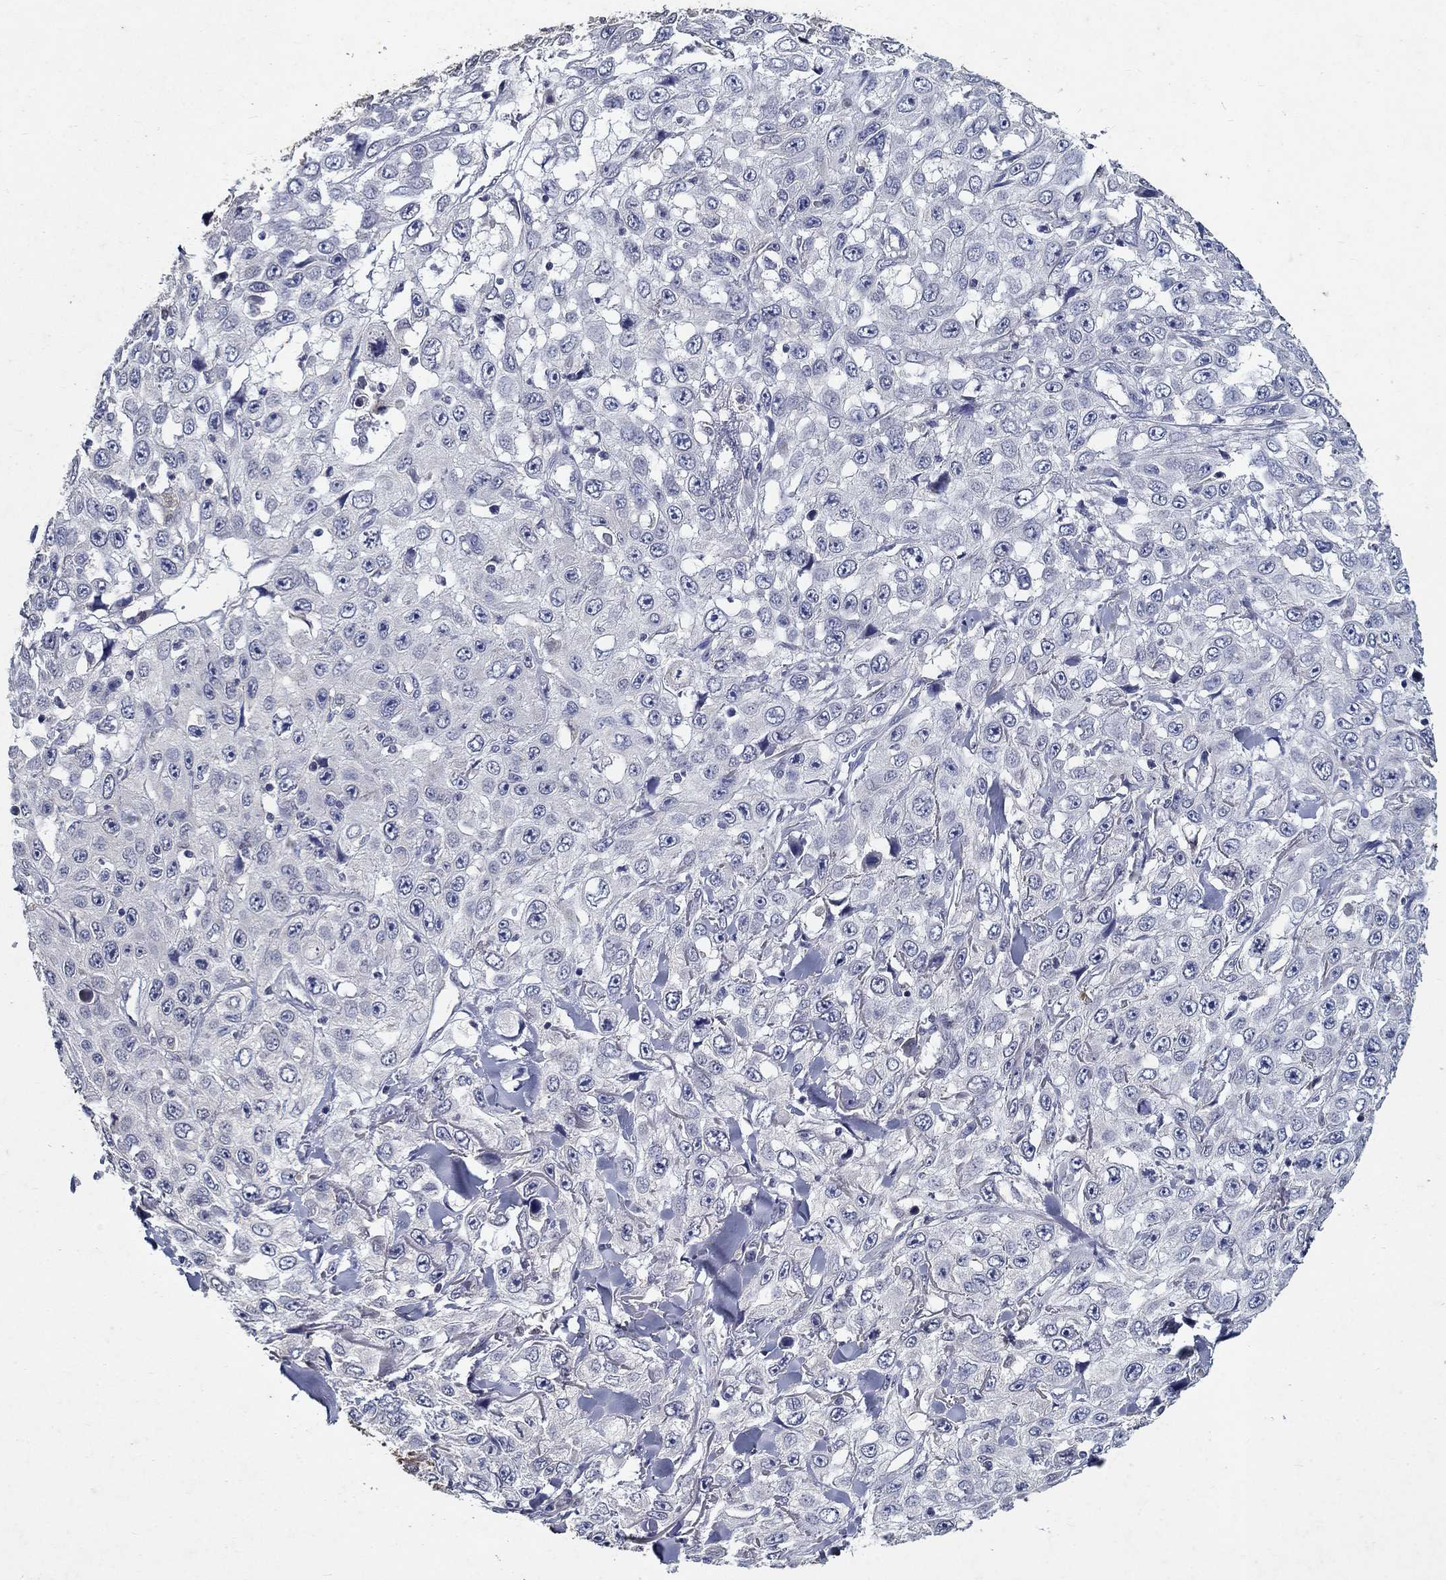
{"staining": {"intensity": "negative", "quantity": "none", "location": "none"}, "tissue": "skin cancer", "cell_type": "Tumor cells", "image_type": "cancer", "snomed": [{"axis": "morphology", "description": "Squamous cell carcinoma, NOS"}, {"axis": "topography", "description": "Skin"}], "caption": "This is an IHC micrograph of human squamous cell carcinoma (skin). There is no positivity in tumor cells.", "gene": "PROZ", "patient": {"sex": "male", "age": 82}}